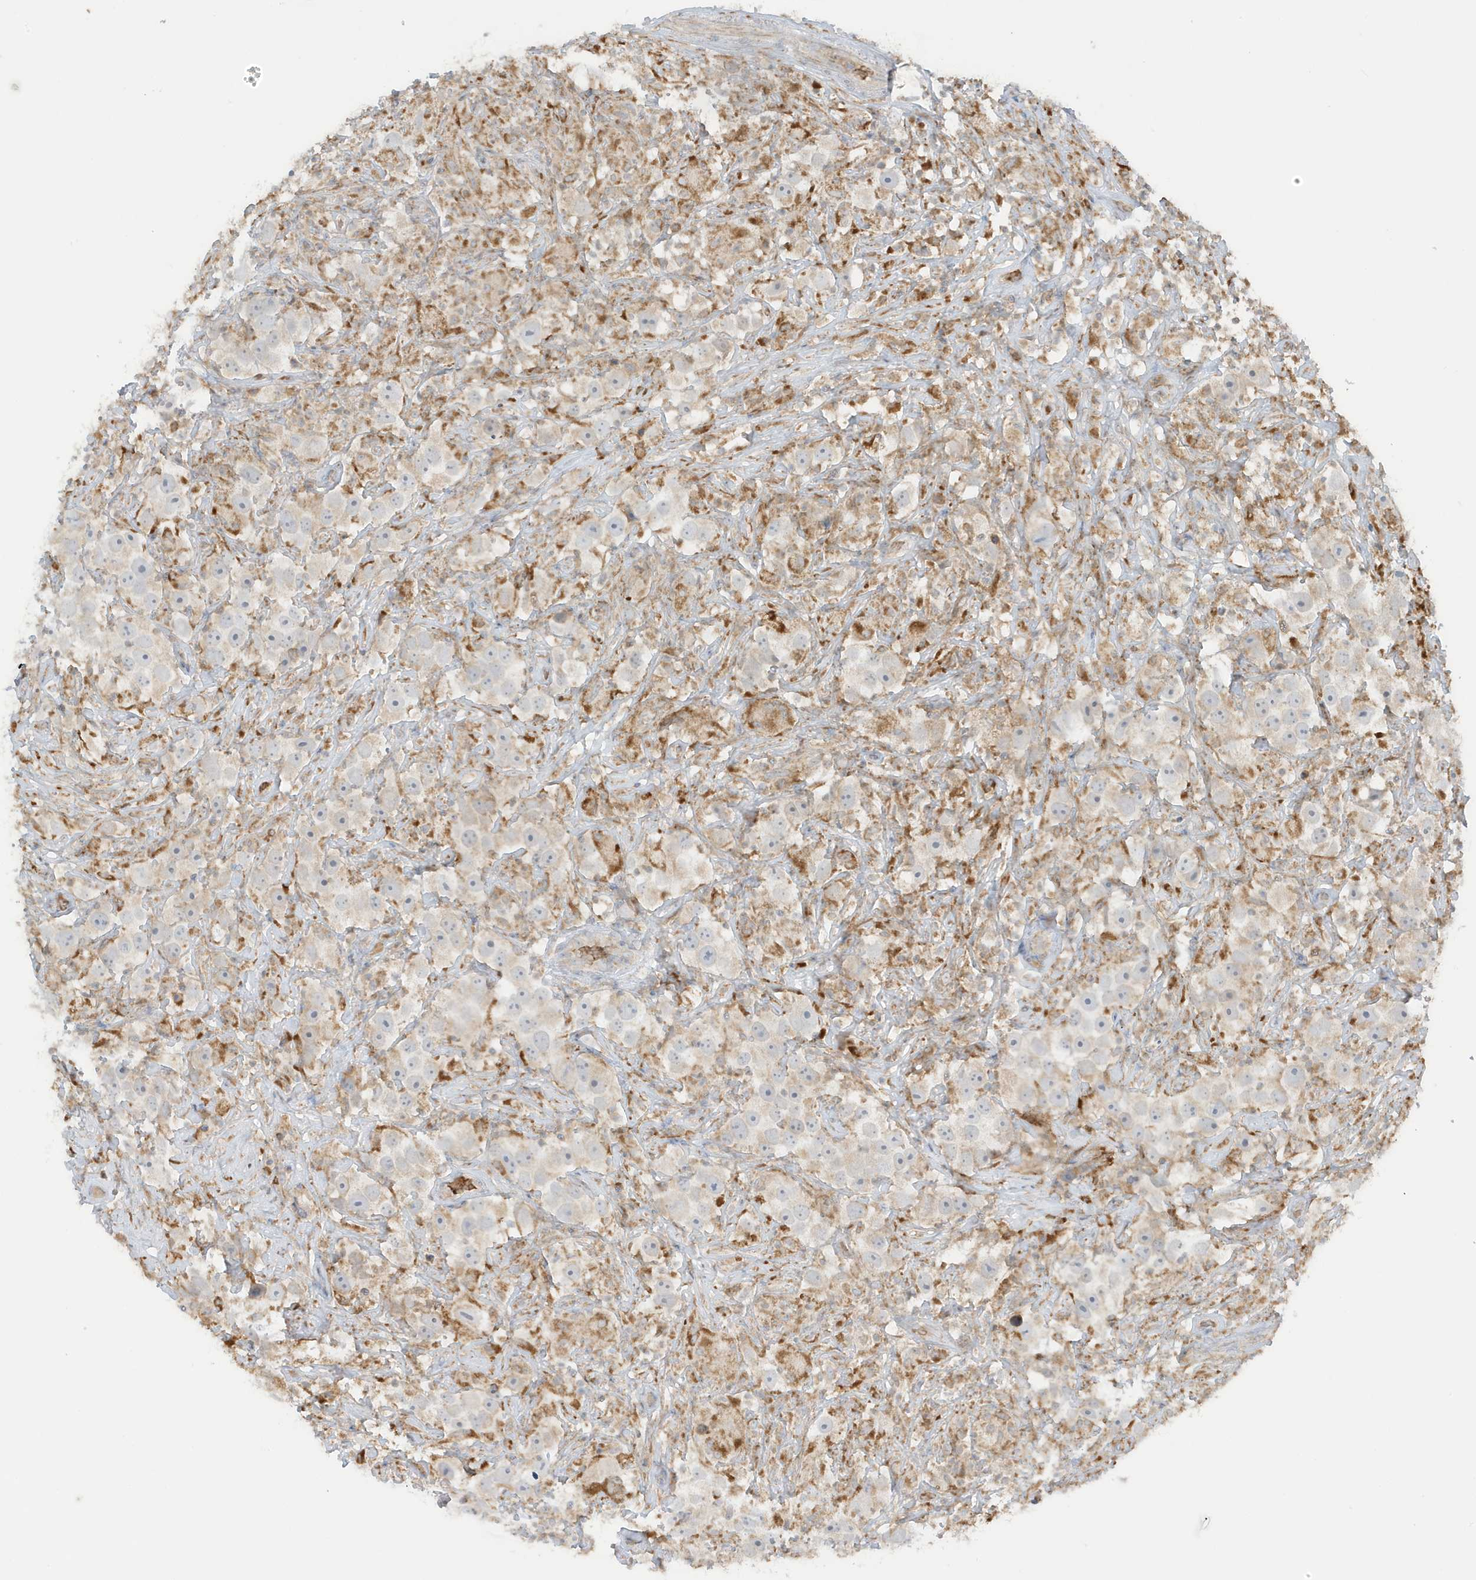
{"staining": {"intensity": "negative", "quantity": "none", "location": "none"}, "tissue": "testis cancer", "cell_type": "Tumor cells", "image_type": "cancer", "snomed": [{"axis": "morphology", "description": "Seminoma, NOS"}, {"axis": "topography", "description": "Testis"}], "caption": "IHC of human testis cancer shows no positivity in tumor cells.", "gene": "NPPC", "patient": {"sex": "male", "age": 49}}